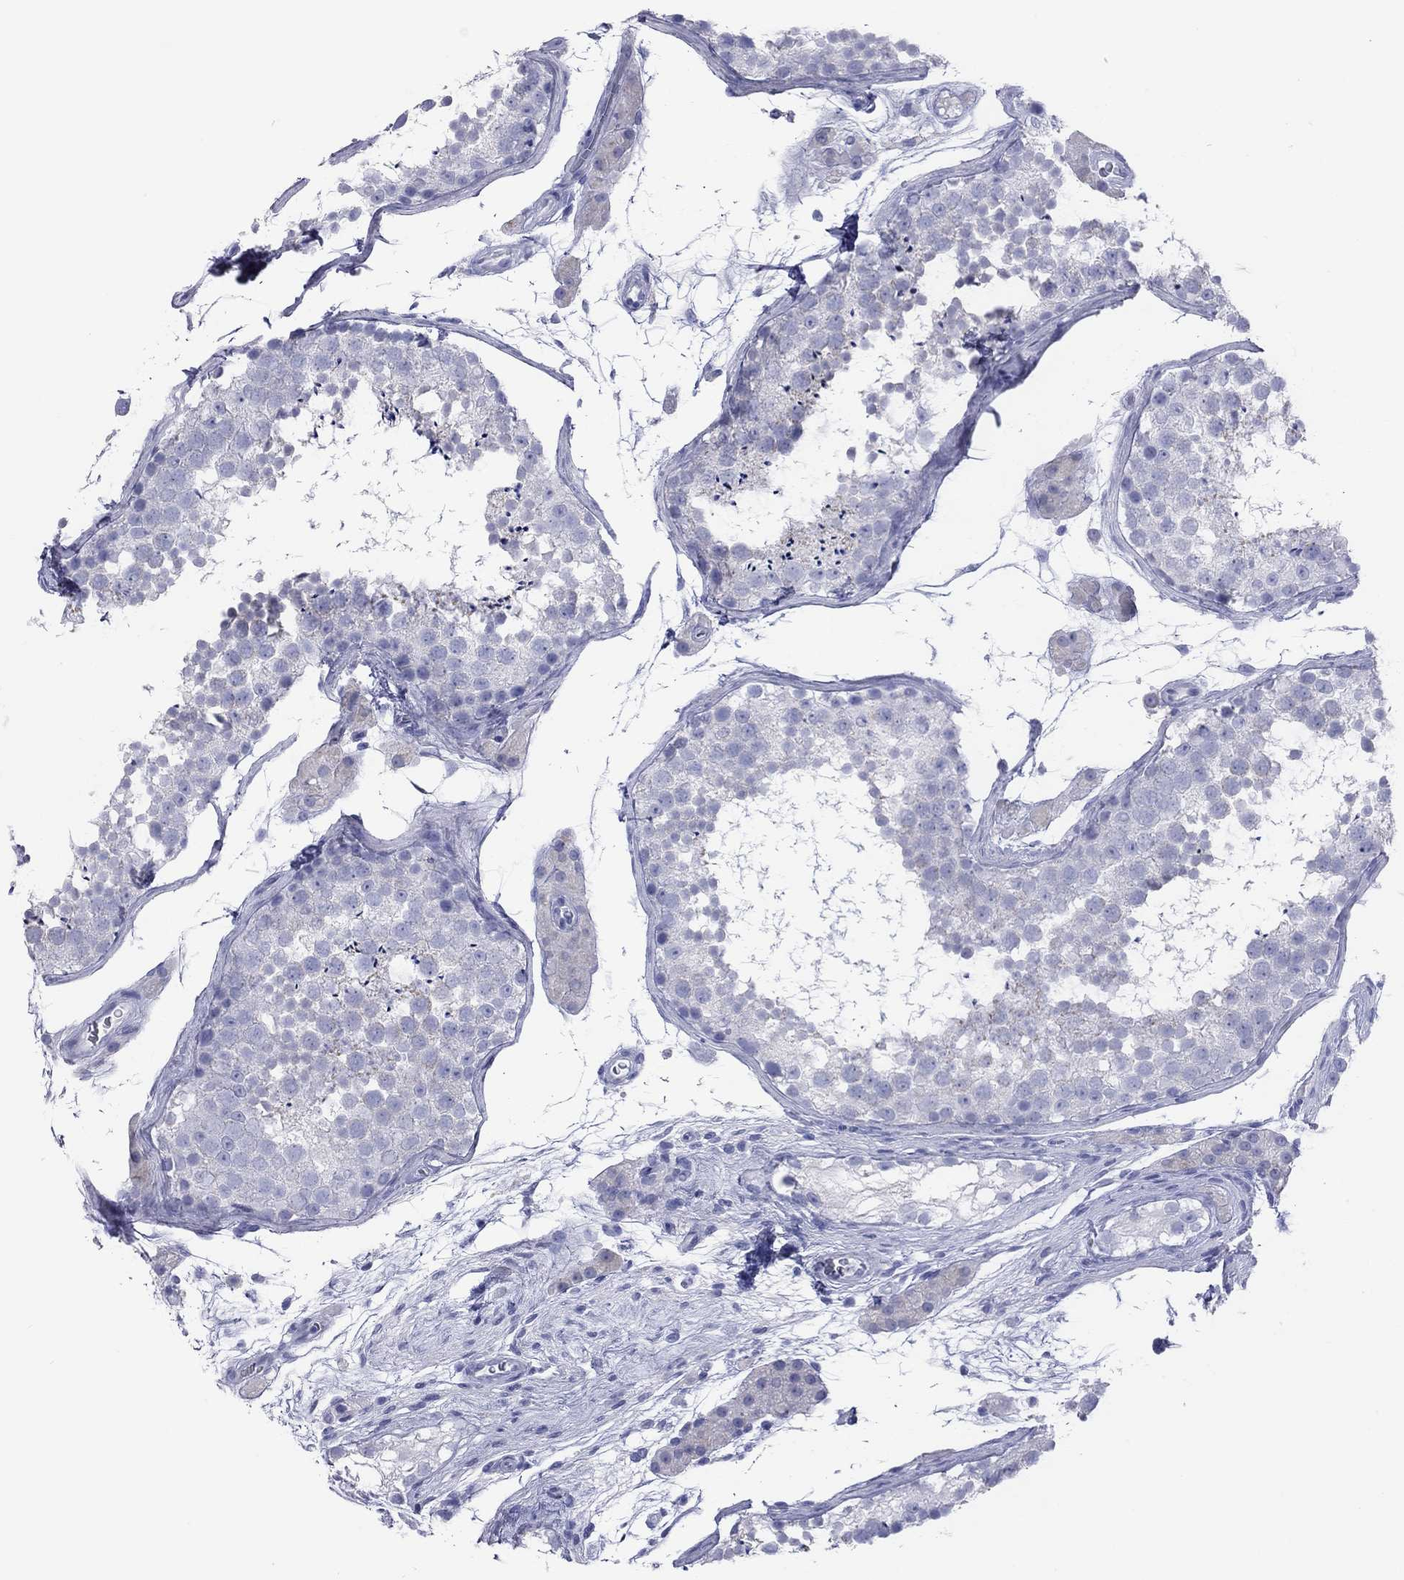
{"staining": {"intensity": "negative", "quantity": "none", "location": "none"}, "tissue": "testis", "cell_type": "Cells in seminiferous ducts", "image_type": "normal", "snomed": [{"axis": "morphology", "description": "Normal tissue, NOS"}, {"axis": "topography", "description": "Testis"}], "caption": "Photomicrograph shows no protein expression in cells in seminiferous ducts of benign testis. The staining is performed using DAB brown chromogen with nuclei counter-stained in using hematoxylin.", "gene": "VSIG10", "patient": {"sex": "male", "age": 41}}